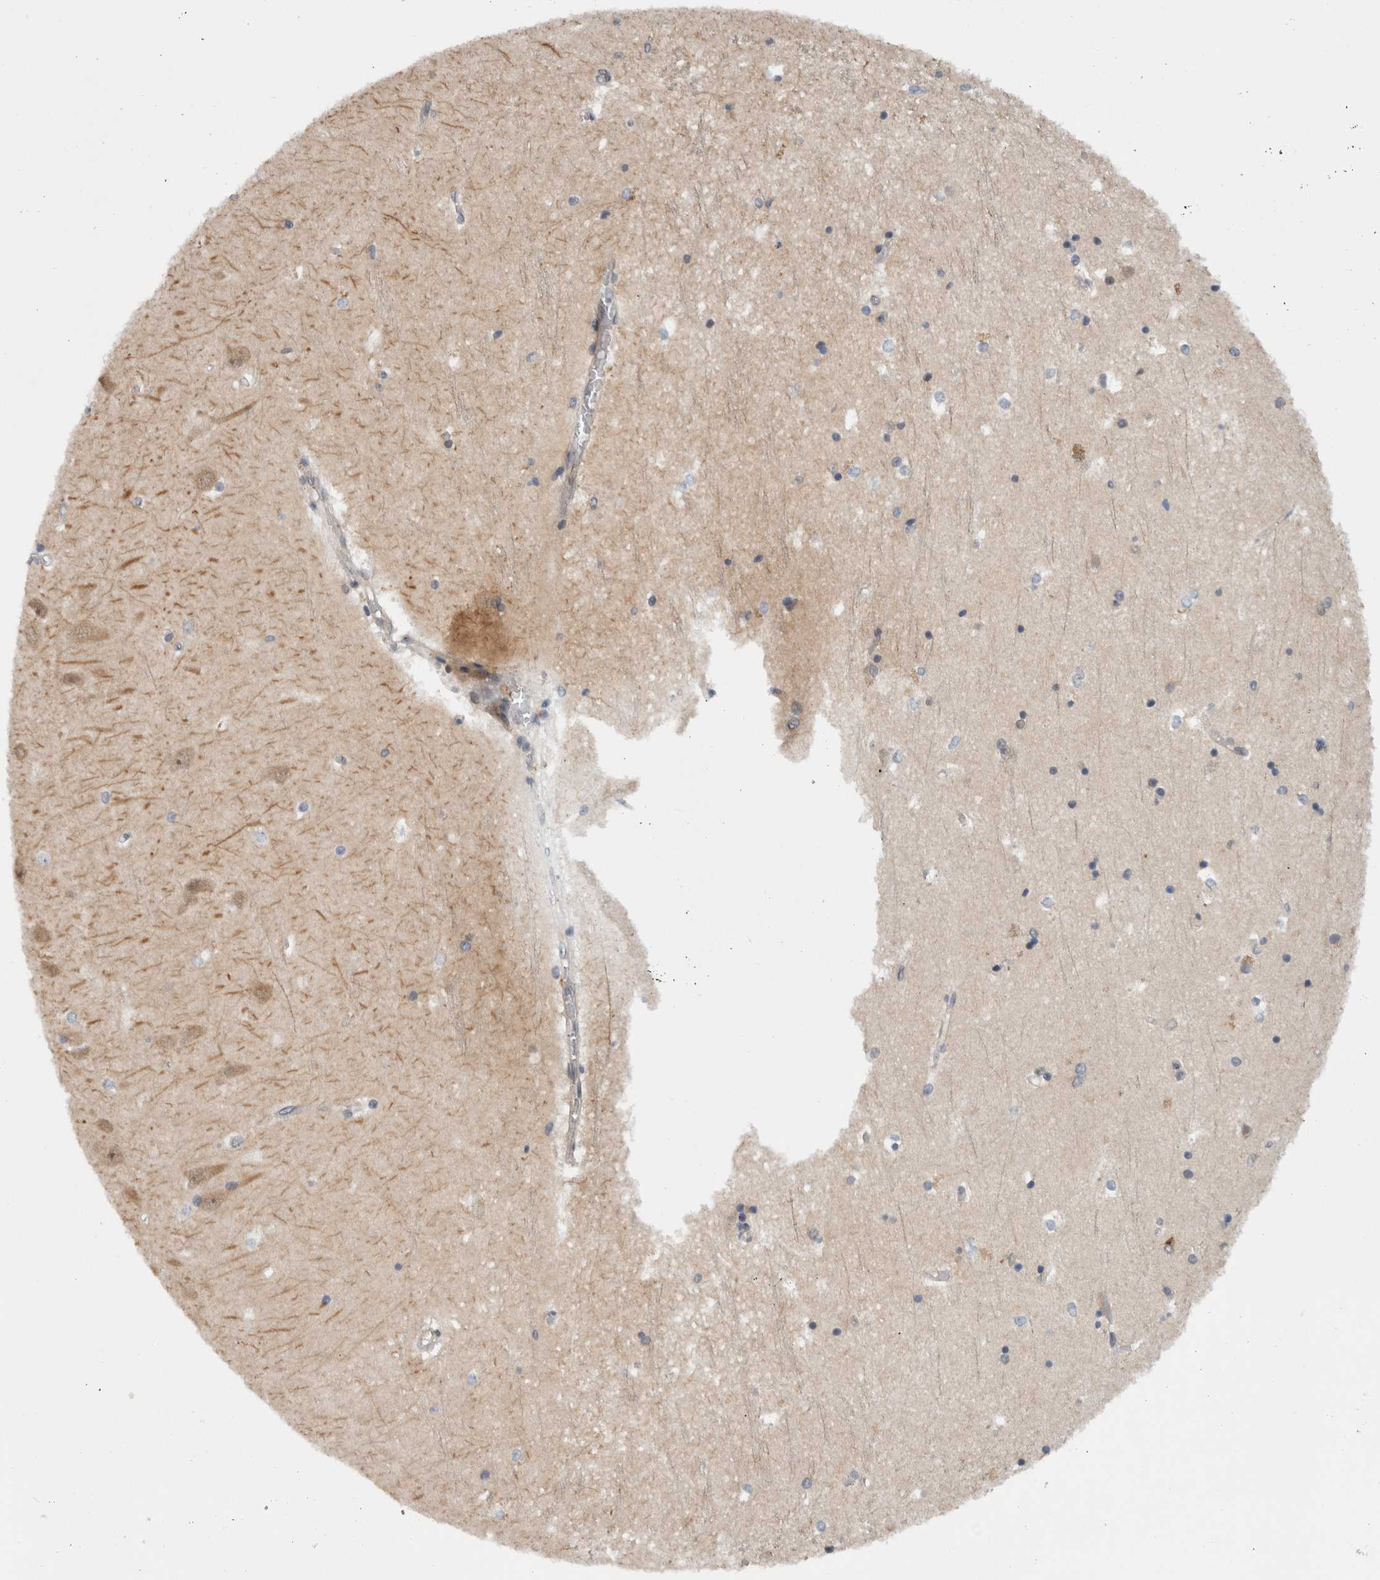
{"staining": {"intensity": "weak", "quantity": "<25%", "location": "cytoplasmic/membranous"}, "tissue": "hippocampus", "cell_type": "Glial cells", "image_type": "normal", "snomed": [{"axis": "morphology", "description": "Normal tissue, NOS"}, {"axis": "topography", "description": "Hippocampus"}], "caption": "Immunohistochemistry image of benign hippocampus: hippocampus stained with DAB reveals no significant protein expression in glial cells.", "gene": "CCDC43", "patient": {"sex": "male", "age": 45}}